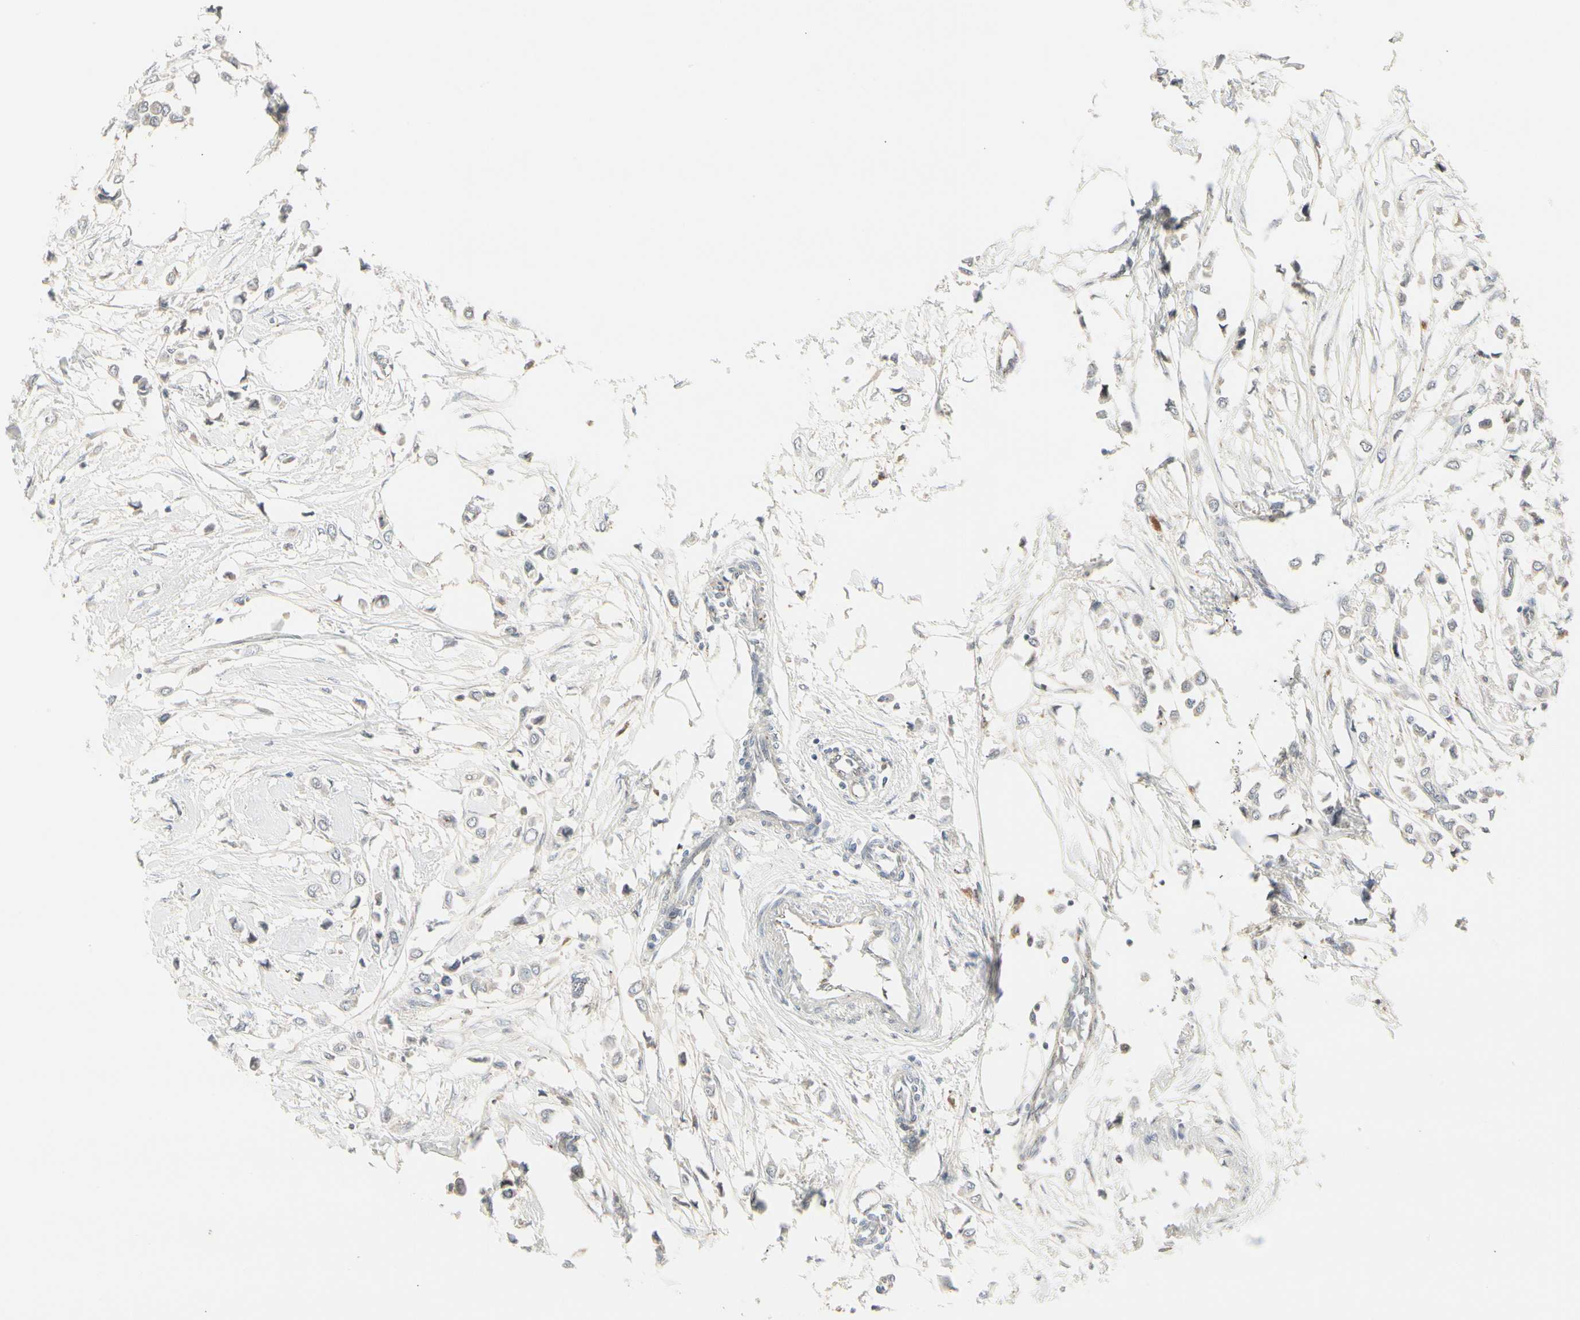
{"staining": {"intensity": "negative", "quantity": "none", "location": "none"}, "tissue": "breast cancer", "cell_type": "Tumor cells", "image_type": "cancer", "snomed": [{"axis": "morphology", "description": "Lobular carcinoma"}, {"axis": "topography", "description": "Breast"}], "caption": "Protein analysis of breast cancer displays no significant positivity in tumor cells.", "gene": "GRN", "patient": {"sex": "female", "age": 51}}